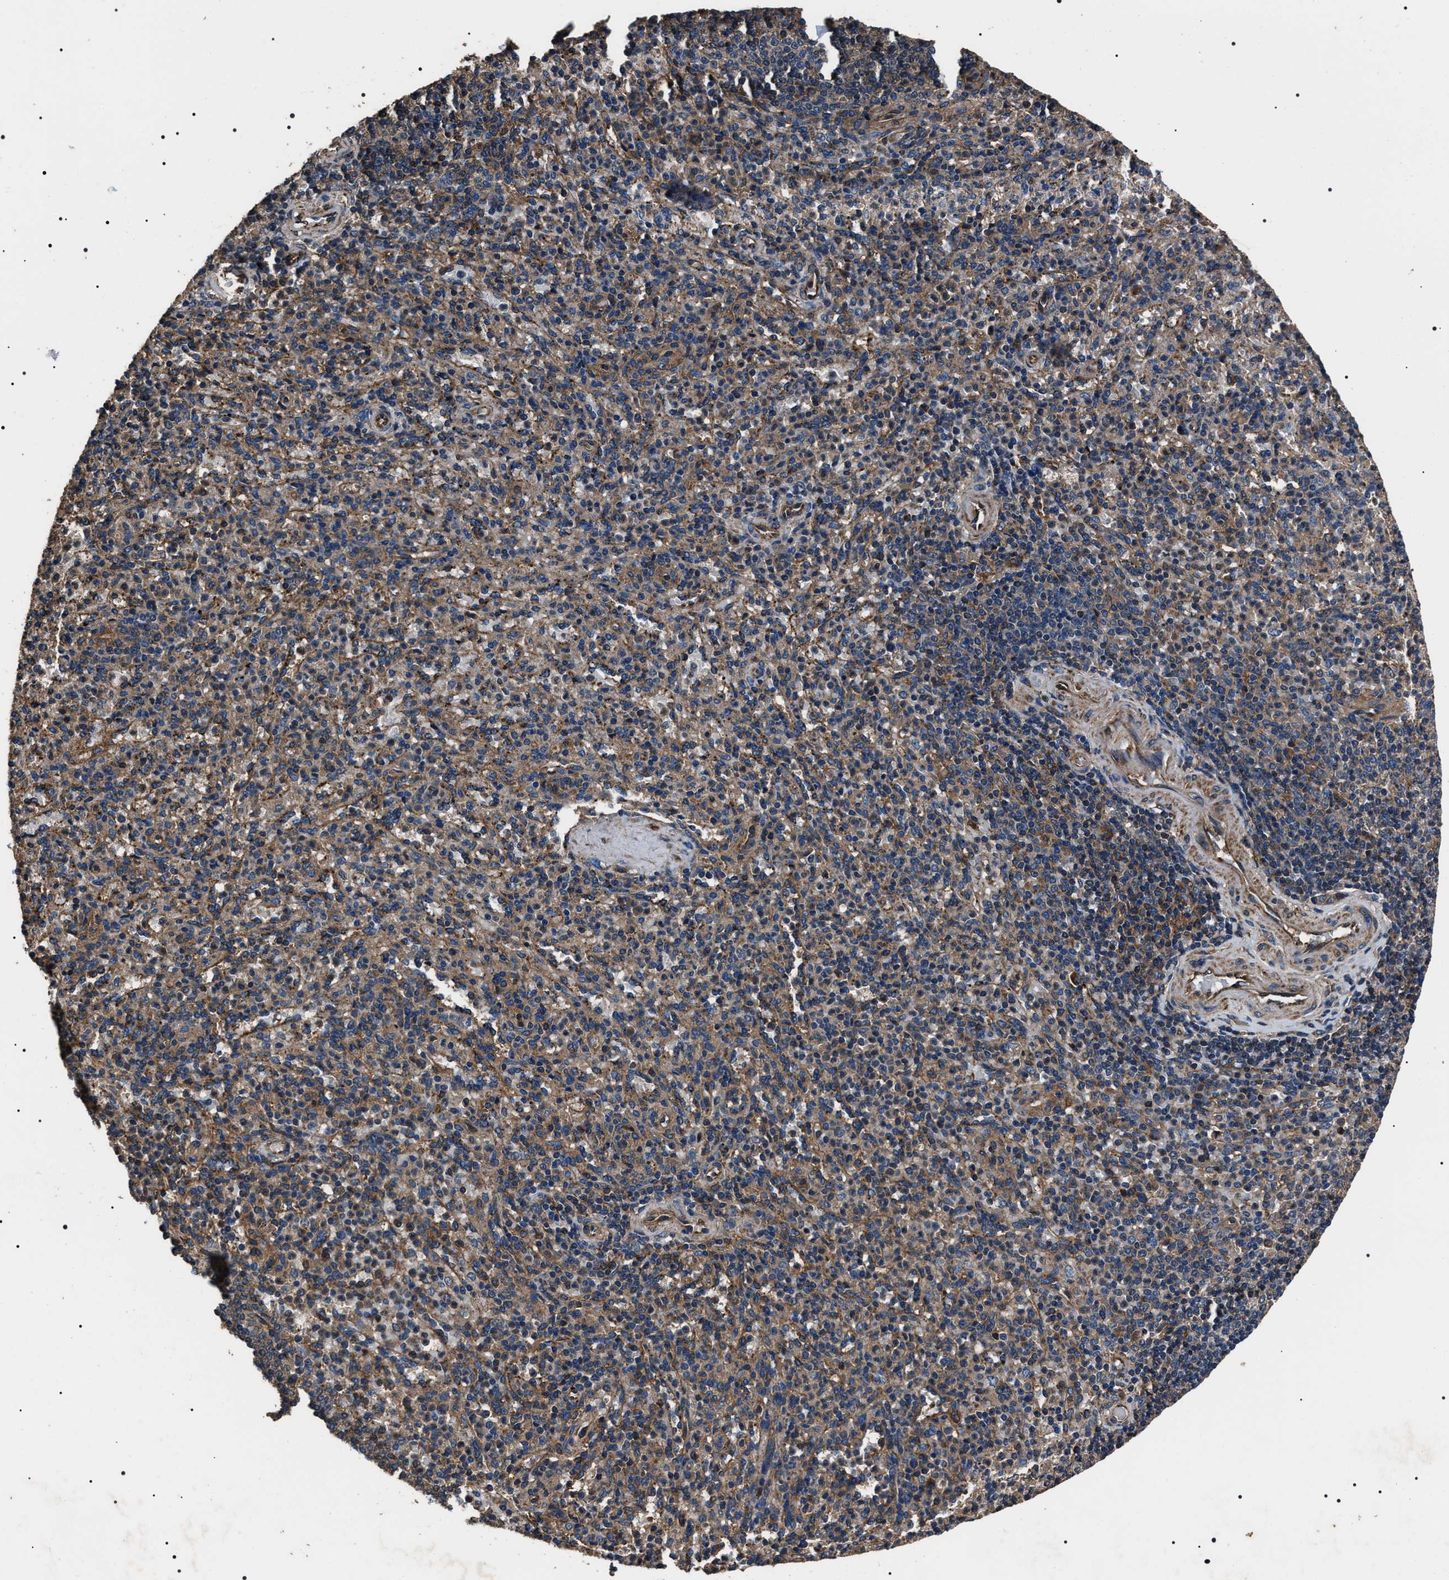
{"staining": {"intensity": "moderate", "quantity": "25%-75%", "location": "cytoplasmic/membranous"}, "tissue": "spleen", "cell_type": "Cells in red pulp", "image_type": "normal", "snomed": [{"axis": "morphology", "description": "Normal tissue, NOS"}, {"axis": "topography", "description": "Spleen"}], "caption": "Immunohistochemistry (IHC) (DAB) staining of unremarkable human spleen displays moderate cytoplasmic/membranous protein expression in approximately 25%-75% of cells in red pulp. (Stains: DAB (3,3'-diaminobenzidine) in brown, nuclei in blue, Microscopy: brightfield microscopy at high magnification).", "gene": "HSCB", "patient": {"sex": "male", "age": 36}}